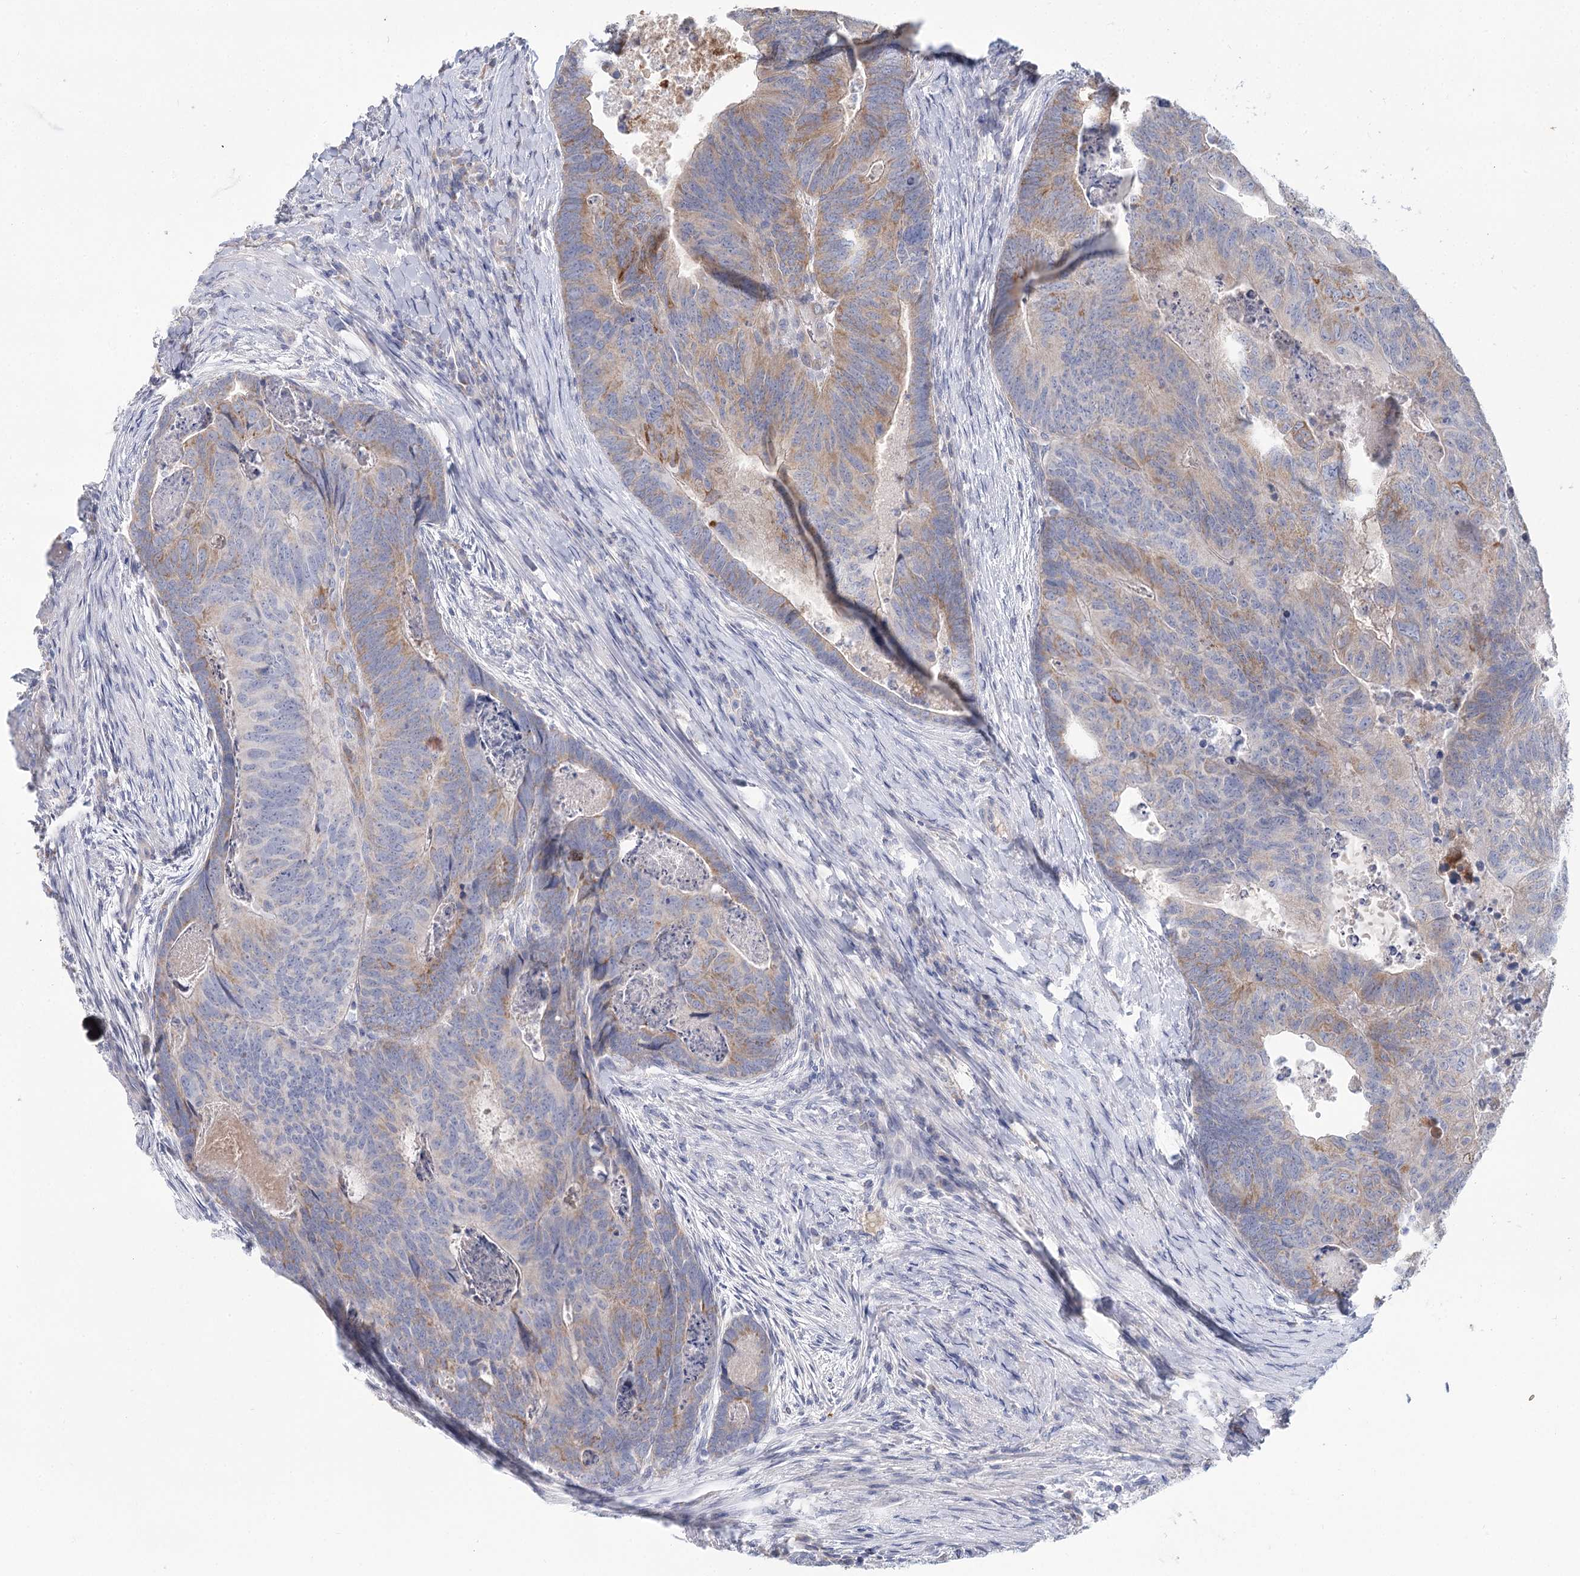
{"staining": {"intensity": "moderate", "quantity": "<25%", "location": "cytoplasmic/membranous"}, "tissue": "colorectal cancer", "cell_type": "Tumor cells", "image_type": "cancer", "snomed": [{"axis": "morphology", "description": "Adenocarcinoma, NOS"}, {"axis": "topography", "description": "Colon"}], "caption": "Tumor cells demonstrate moderate cytoplasmic/membranous staining in approximately <25% of cells in colorectal cancer. (DAB (3,3'-diaminobenzidine) IHC with brightfield microscopy, high magnification).", "gene": "ARHGAP44", "patient": {"sex": "female", "age": 67}}